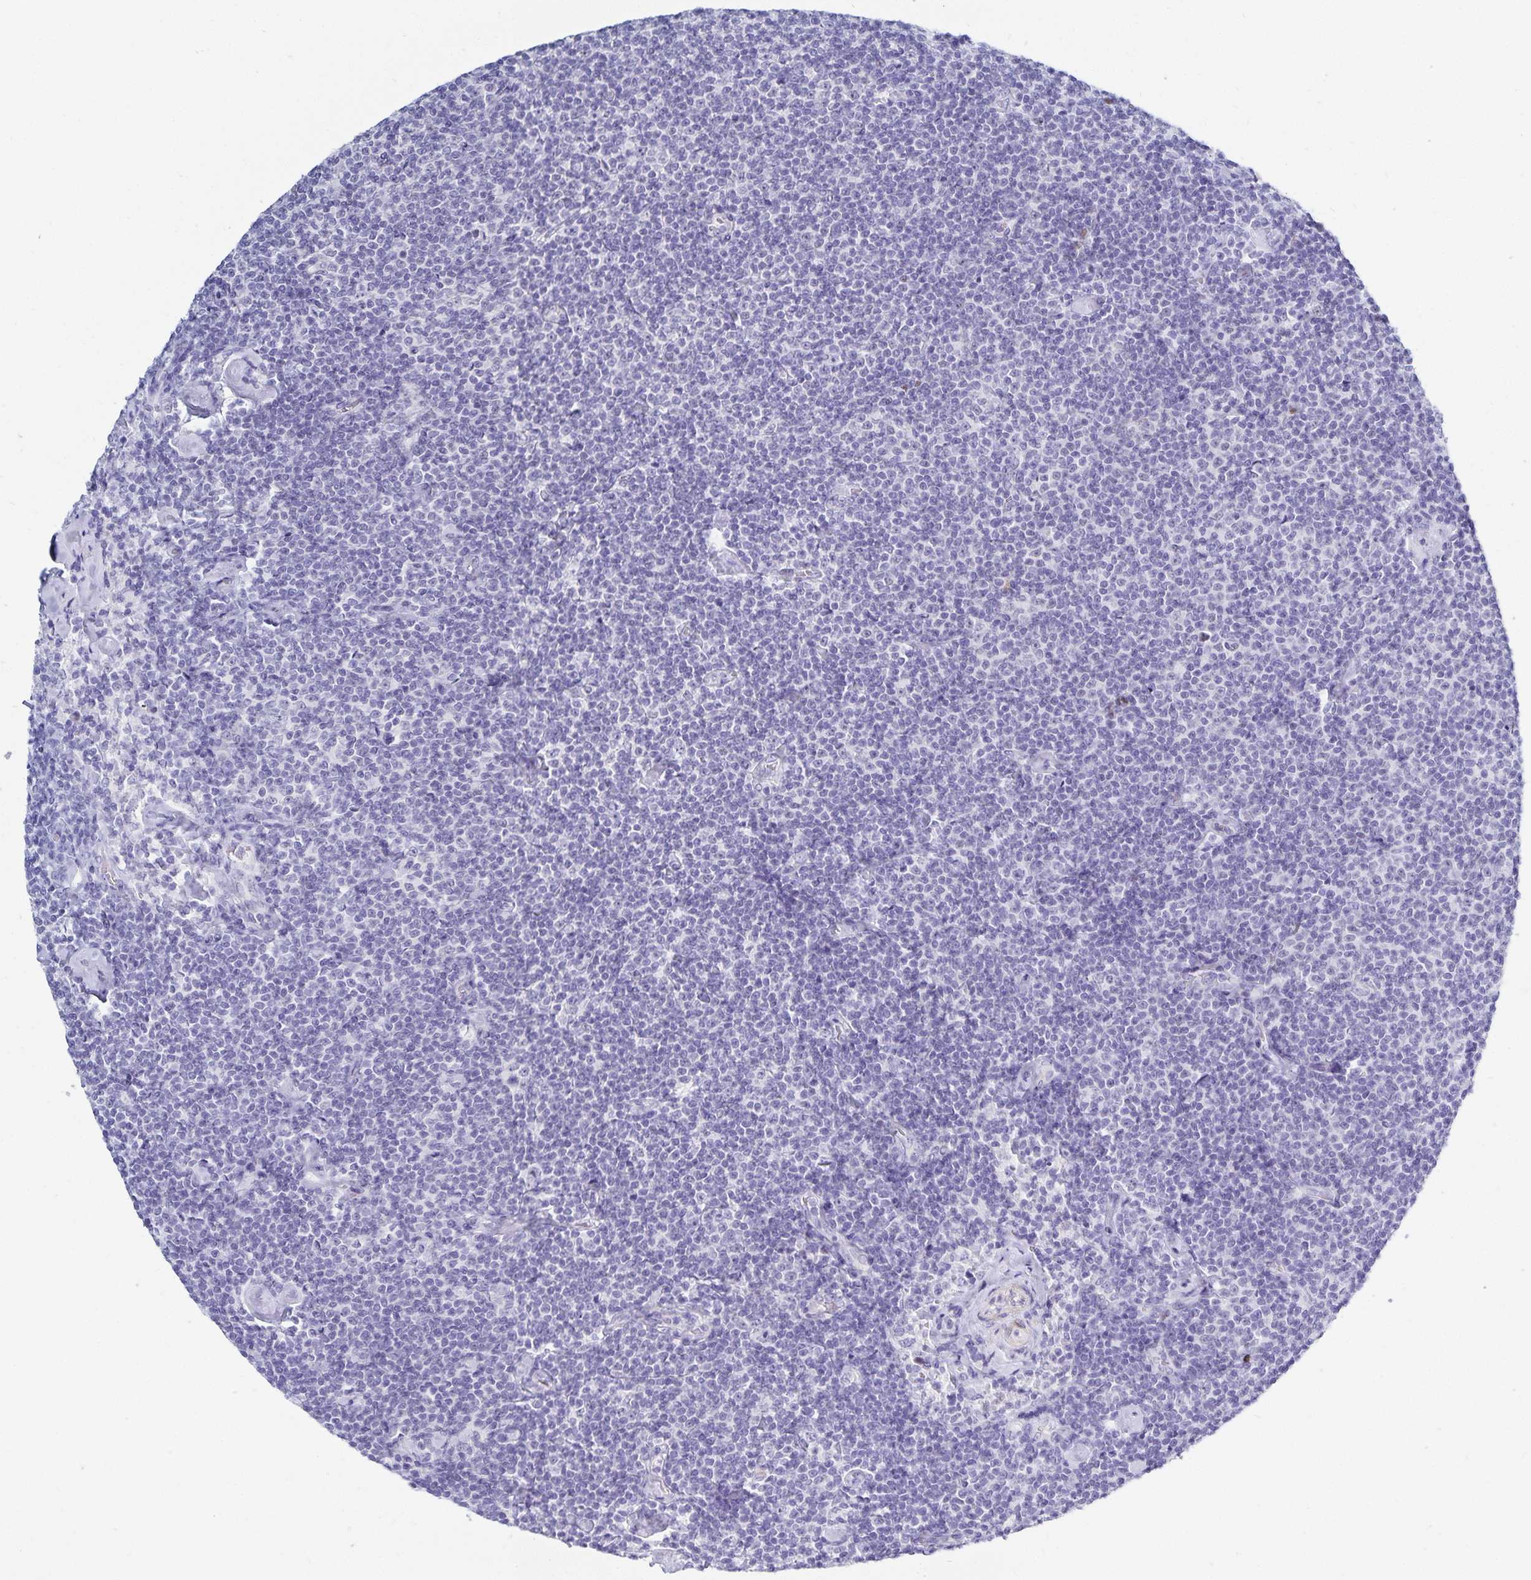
{"staining": {"intensity": "negative", "quantity": "none", "location": "none"}, "tissue": "lymphoma", "cell_type": "Tumor cells", "image_type": "cancer", "snomed": [{"axis": "morphology", "description": "Malignant lymphoma, non-Hodgkin's type, Low grade"}, {"axis": "topography", "description": "Lymph node"}], "caption": "Immunohistochemistry of human lymphoma shows no staining in tumor cells. (DAB (3,3'-diaminobenzidine) IHC visualized using brightfield microscopy, high magnification).", "gene": "HMGB3", "patient": {"sex": "male", "age": 81}}